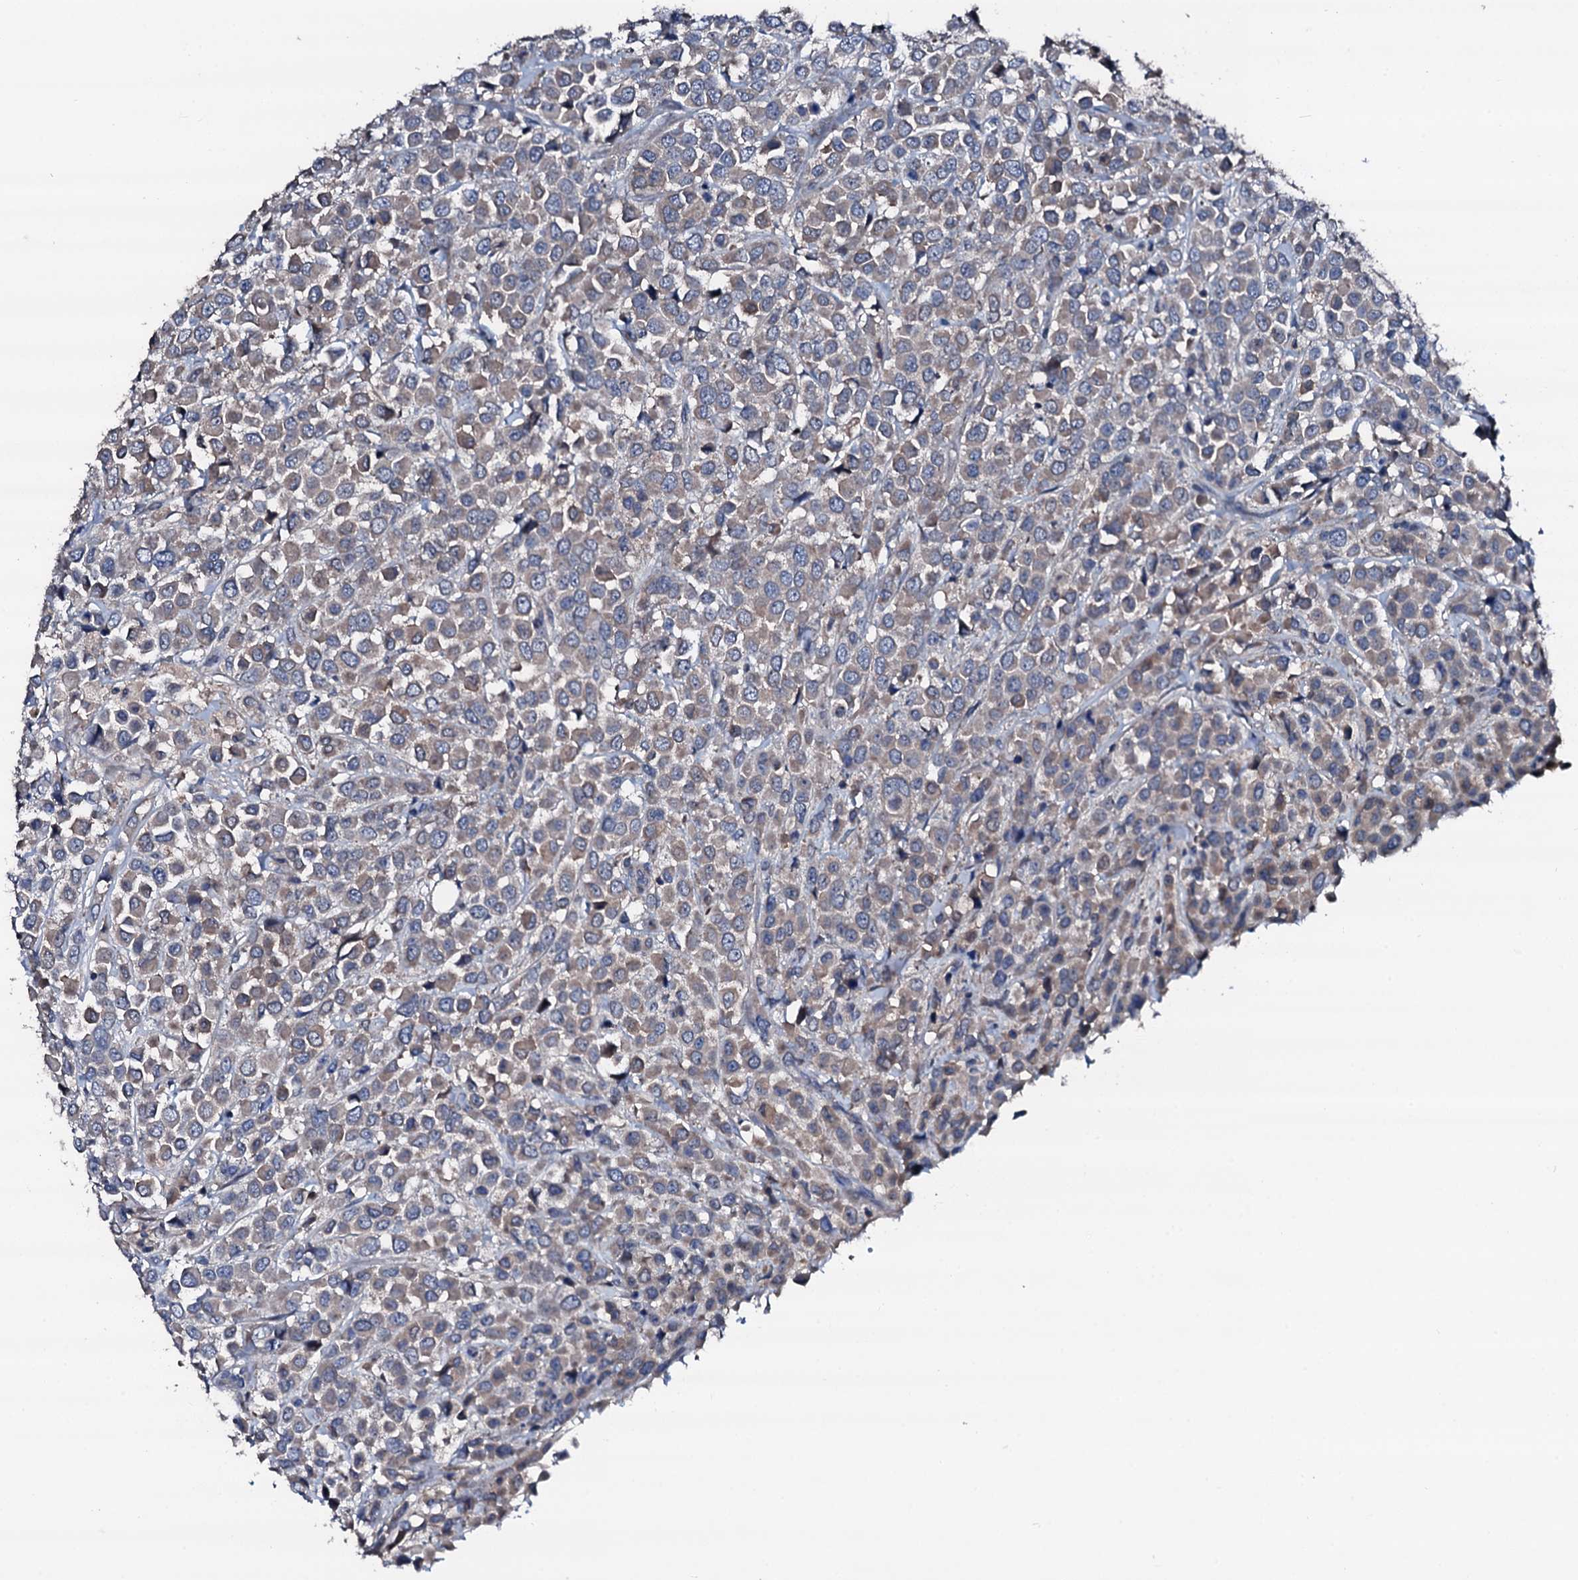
{"staining": {"intensity": "weak", "quantity": "<25%", "location": "cytoplasmic/membranous"}, "tissue": "breast cancer", "cell_type": "Tumor cells", "image_type": "cancer", "snomed": [{"axis": "morphology", "description": "Duct carcinoma"}, {"axis": "topography", "description": "Breast"}], "caption": "DAB immunohistochemical staining of human breast invasive ductal carcinoma reveals no significant expression in tumor cells.", "gene": "TRAFD1", "patient": {"sex": "female", "age": 61}}